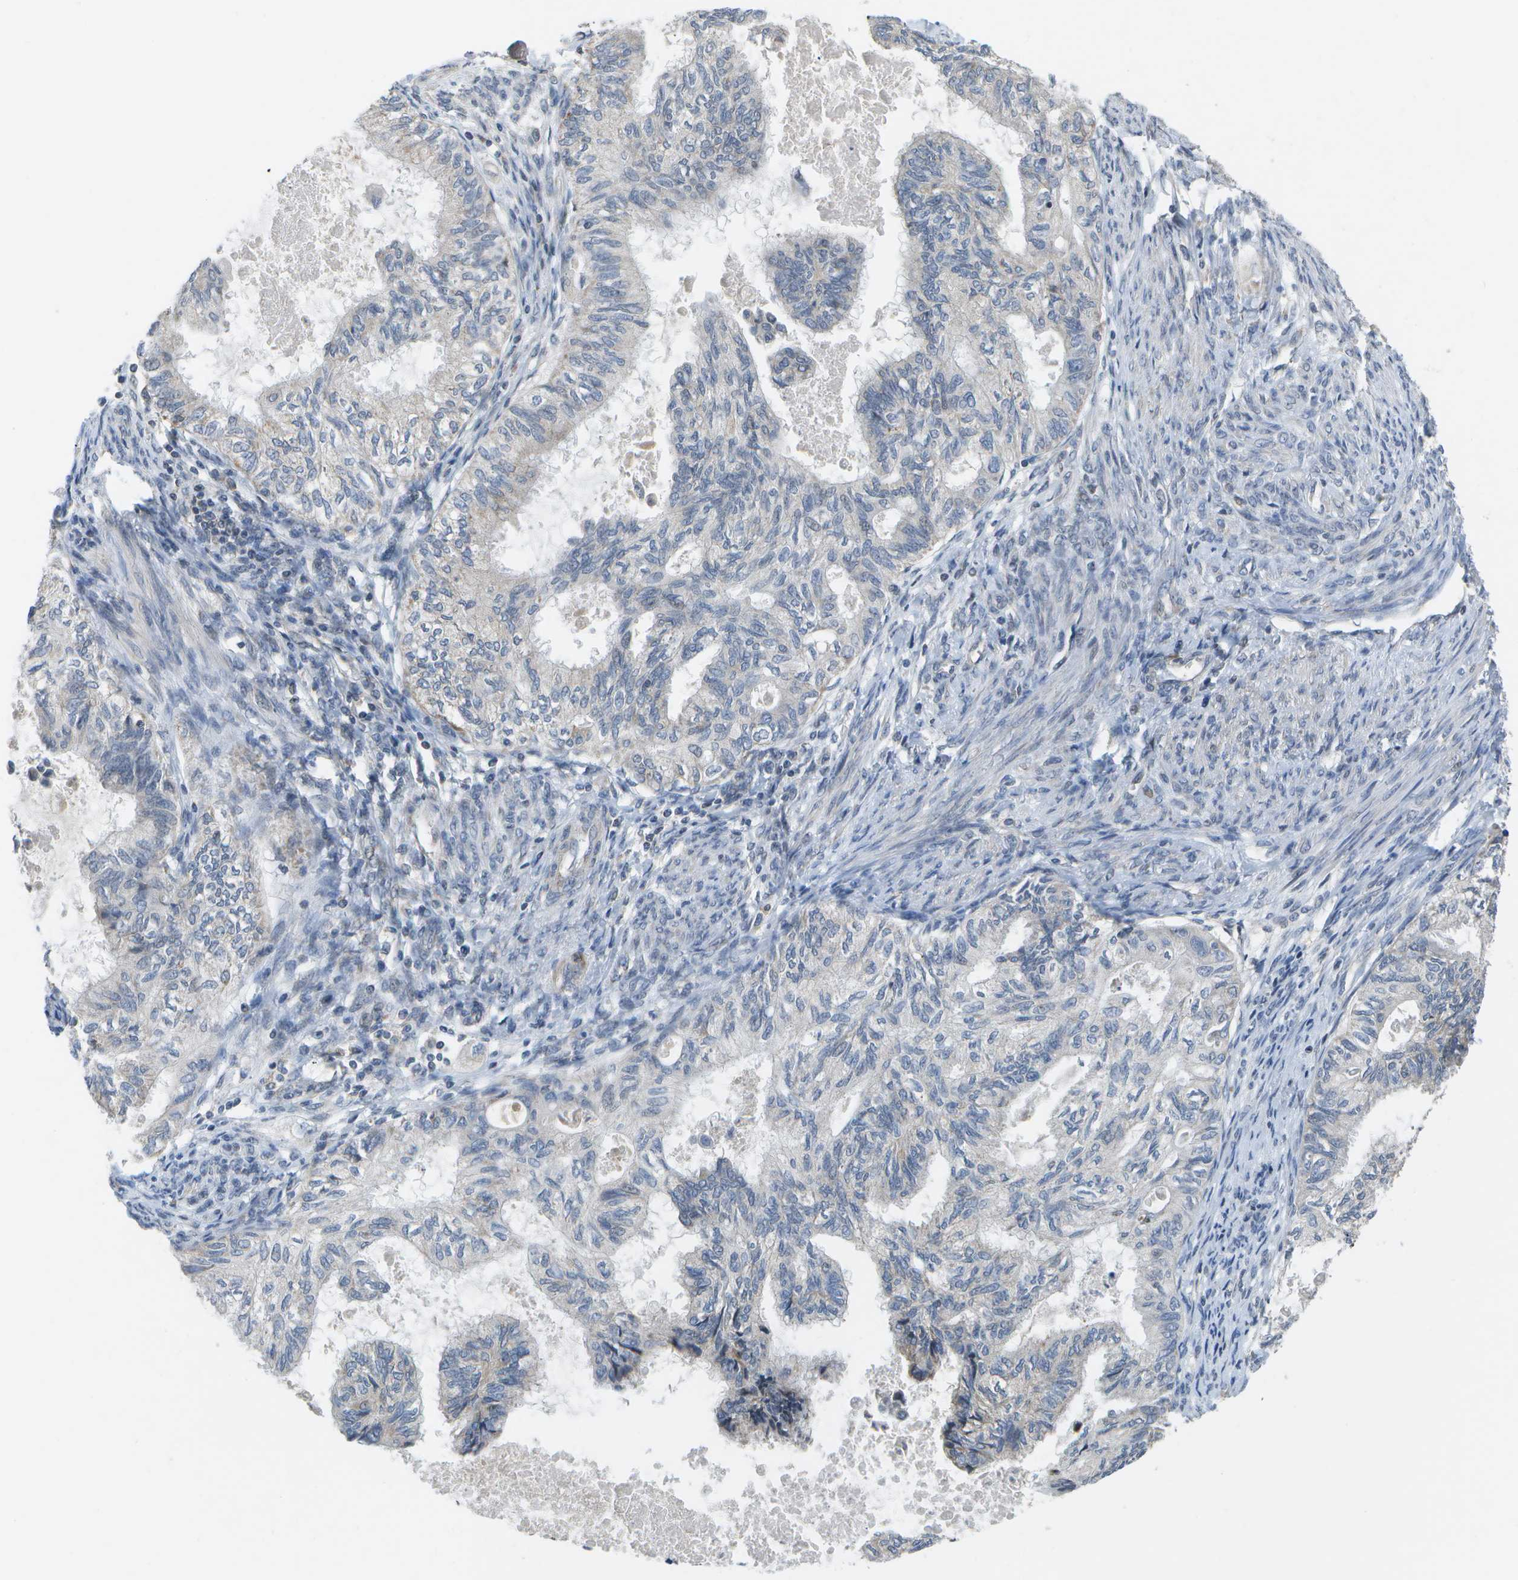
{"staining": {"intensity": "negative", "quantity": "none", "location": "none"}, "tissue": "cervical cancer", "cell_type": "Tumor cells", "image_type": "cancer", "snomed": [{"axis": "morphology", "description": "Normal tissue, NOS"}, {"axis": "morphology", "description": "Adenocarcinoma, NOS"}, {"axis": "topography", "description": "Cervix"}, {"axis": "topography", "description": "Endometrium"}], "caption": "The histopathology image exhibits no significant expression in tumor cells of adenocarcinoma (cervical).", "gene": "HADHA", "patient": {"sex": "female", "age": 86}}